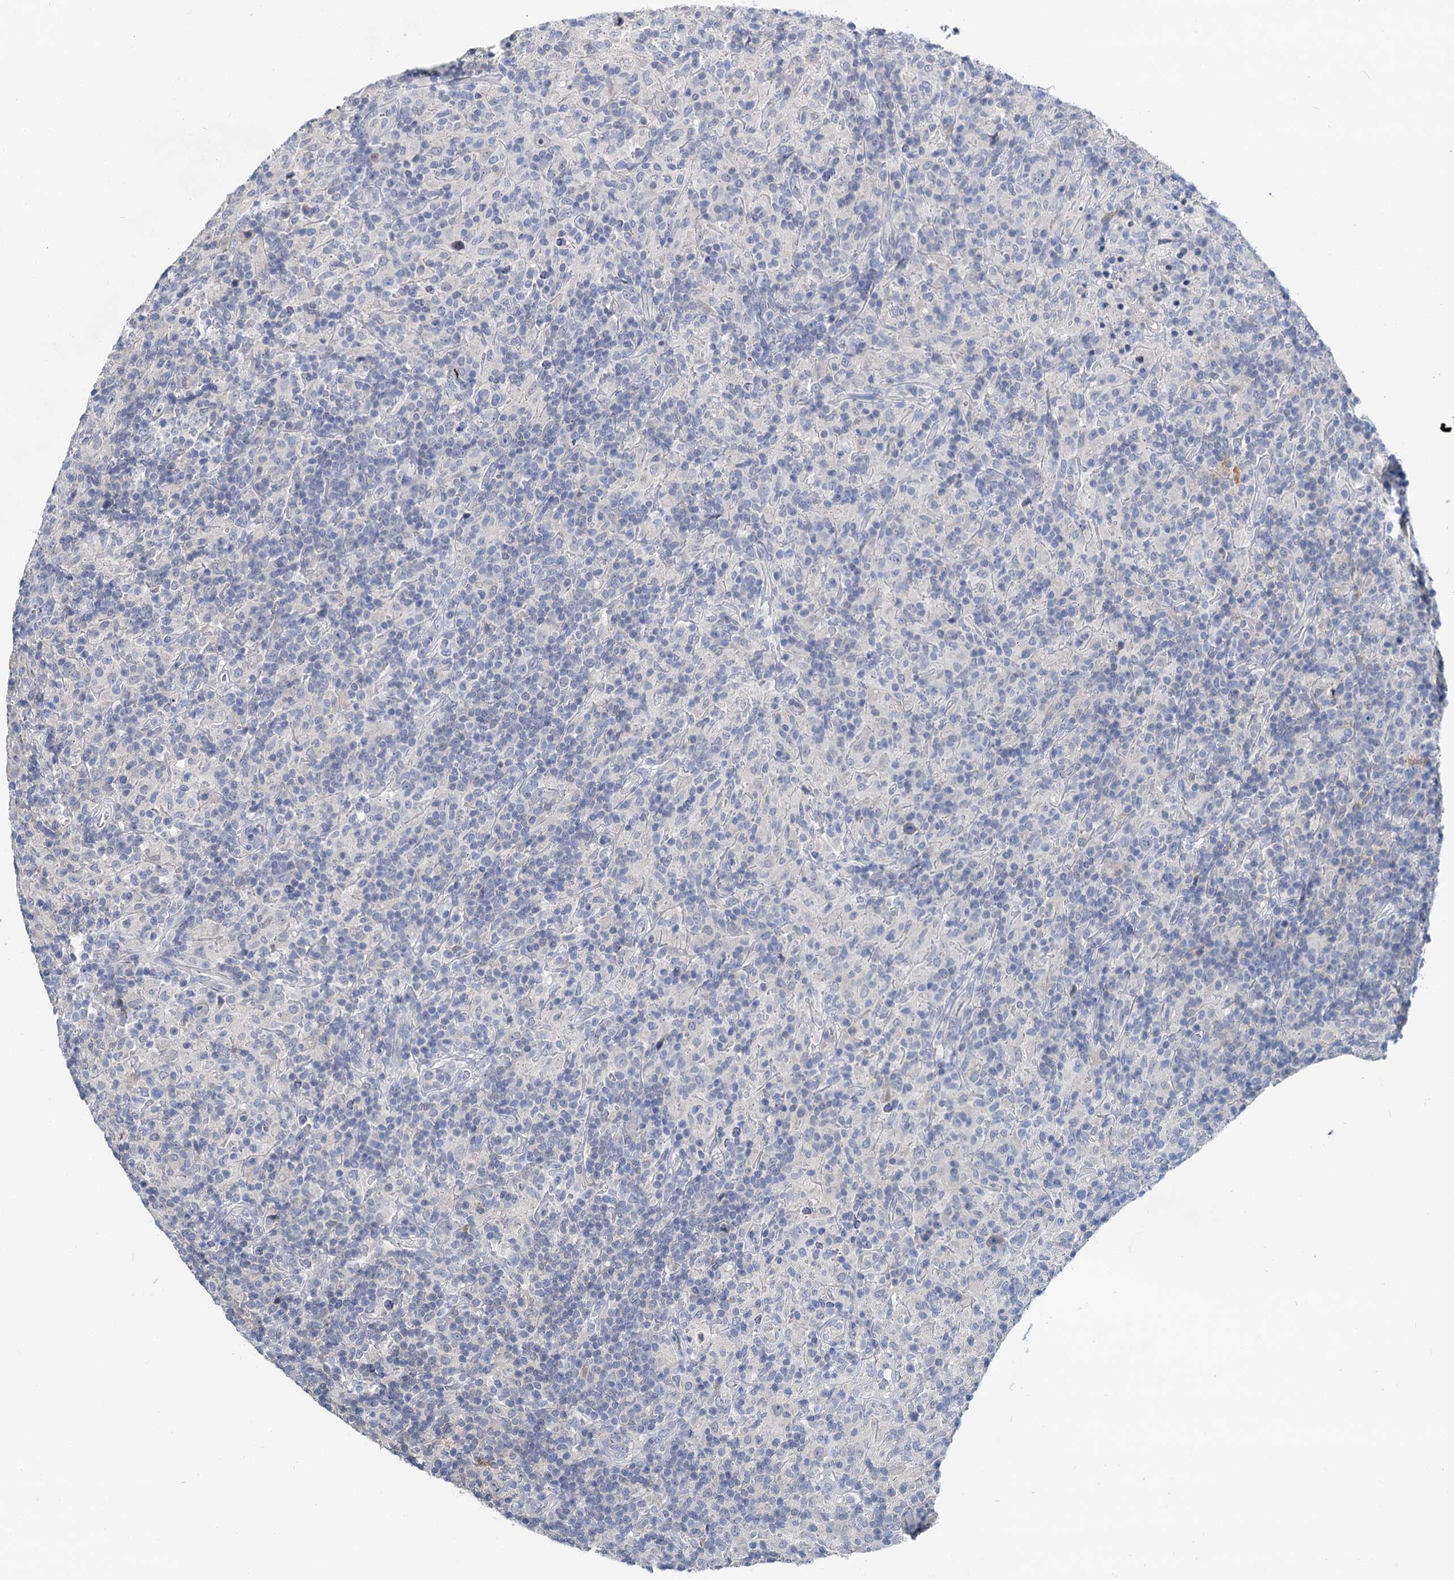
{"staining": {"intensity": "negative", "quantity": "none", "location": "none"}, "tissue": "lymphoma", "cell_type": "Tumor cells", "image_type": "cancer", "snomed": [{"axis": "morphology", "description": "Hodgkin's disease, NOS"}, {"axis": "topography", "description": "Lymph node"}], "caption": "The photomicrograph demonstrates no staining of tumor cells in lymphoma.", "gene": "ANKRD42", "patient": {"sex": "male", "age": 70}}